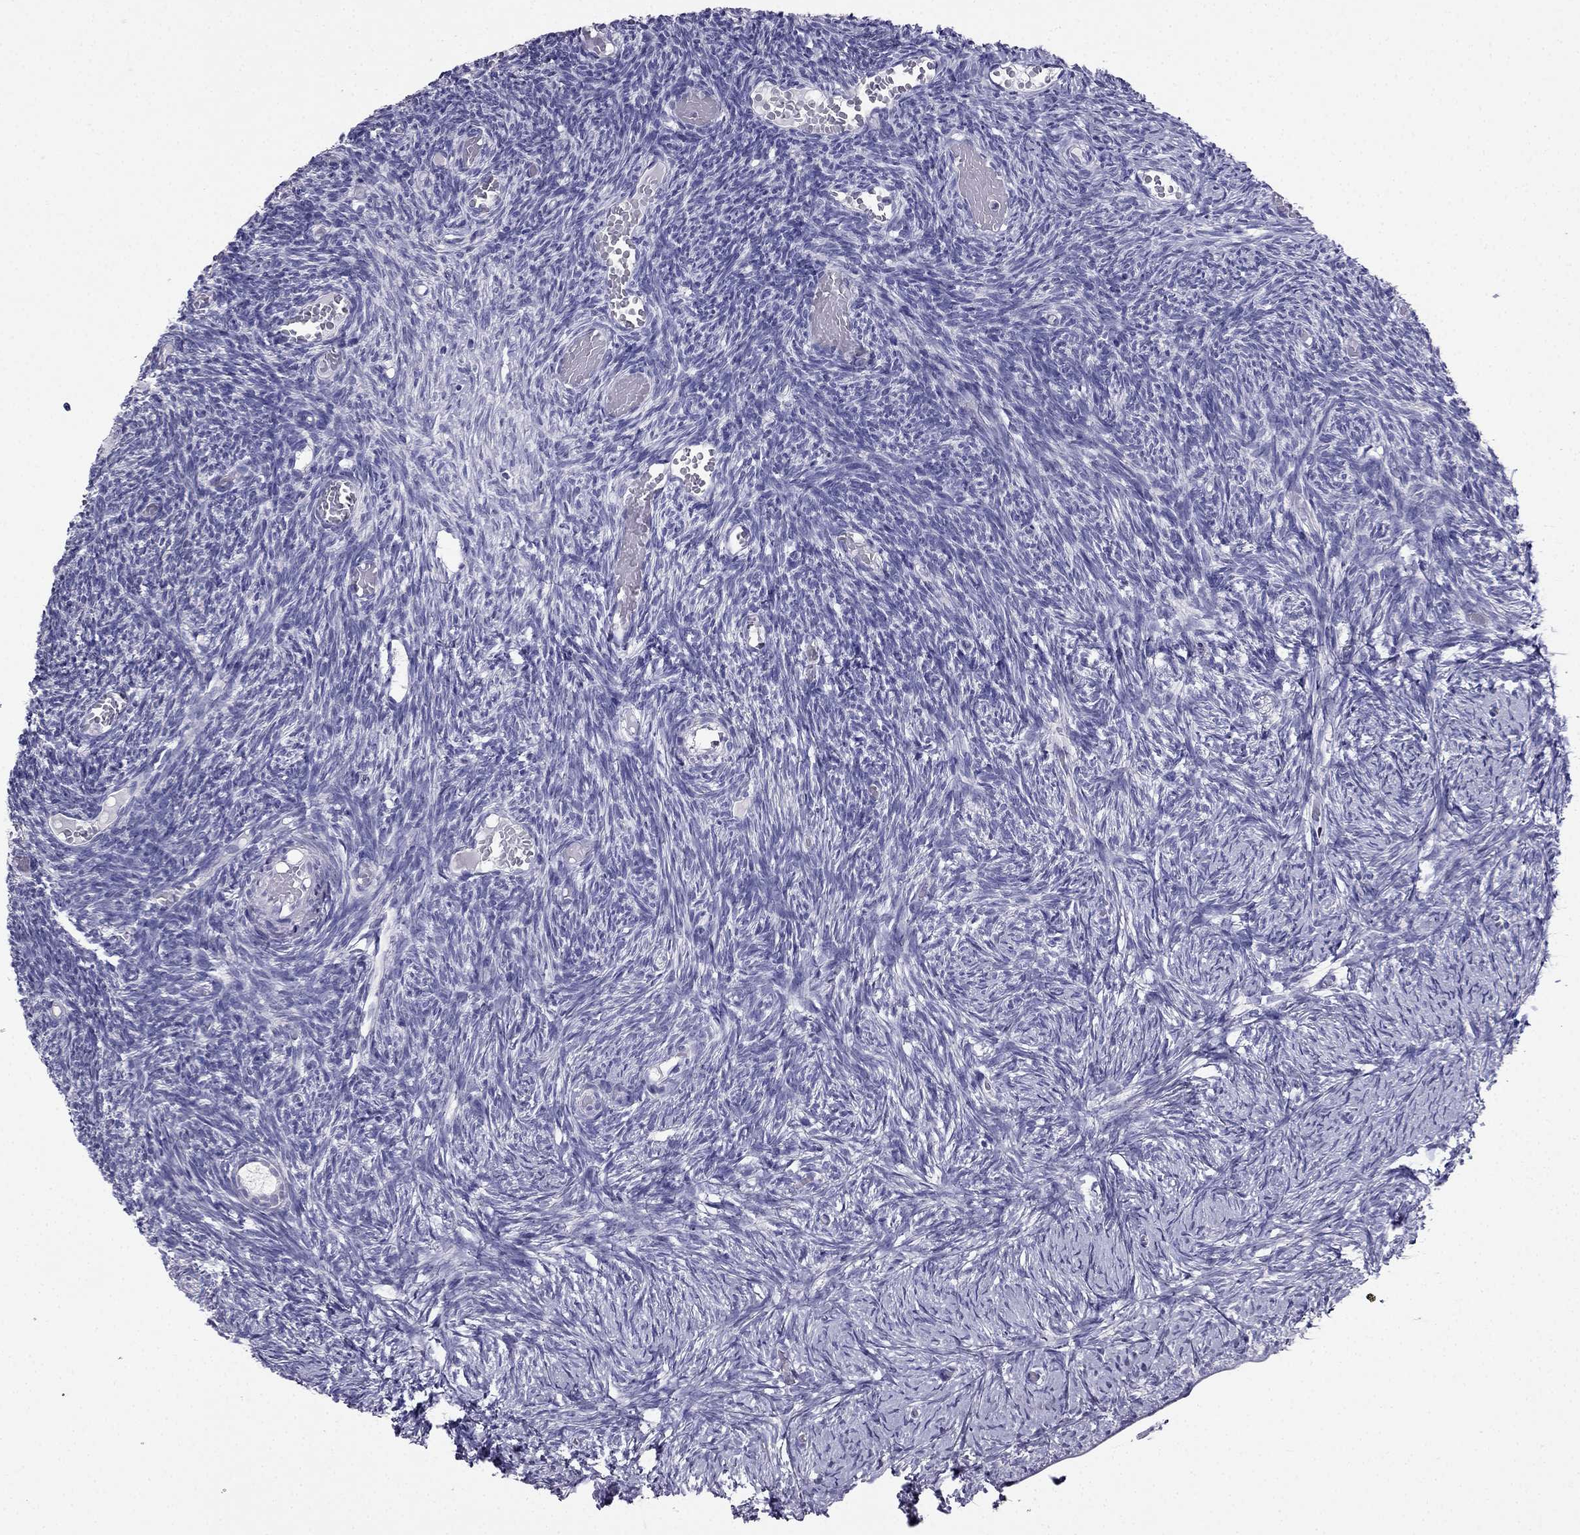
{"staining": {"intensity": "negative", "quantity": "none", "location": "none"}, "tissue": "ovary", "cell_type": "Follicle cells", "image_type": "normal", "snomed": [{"axis": "morphology", "description": "Normal tissue, NOS"}, {"axis": "topography", "description": "Ovary"}], "caption": "Unremarkable ovary was stained to show a protein in brown. There is no significant expression in follicle cells. The staining is performed using DAB brown chromogen with nuclei counter-stained in using hematoxylin.", "gene": "PTH", "patient": {"sex": "female", "age": 39}}